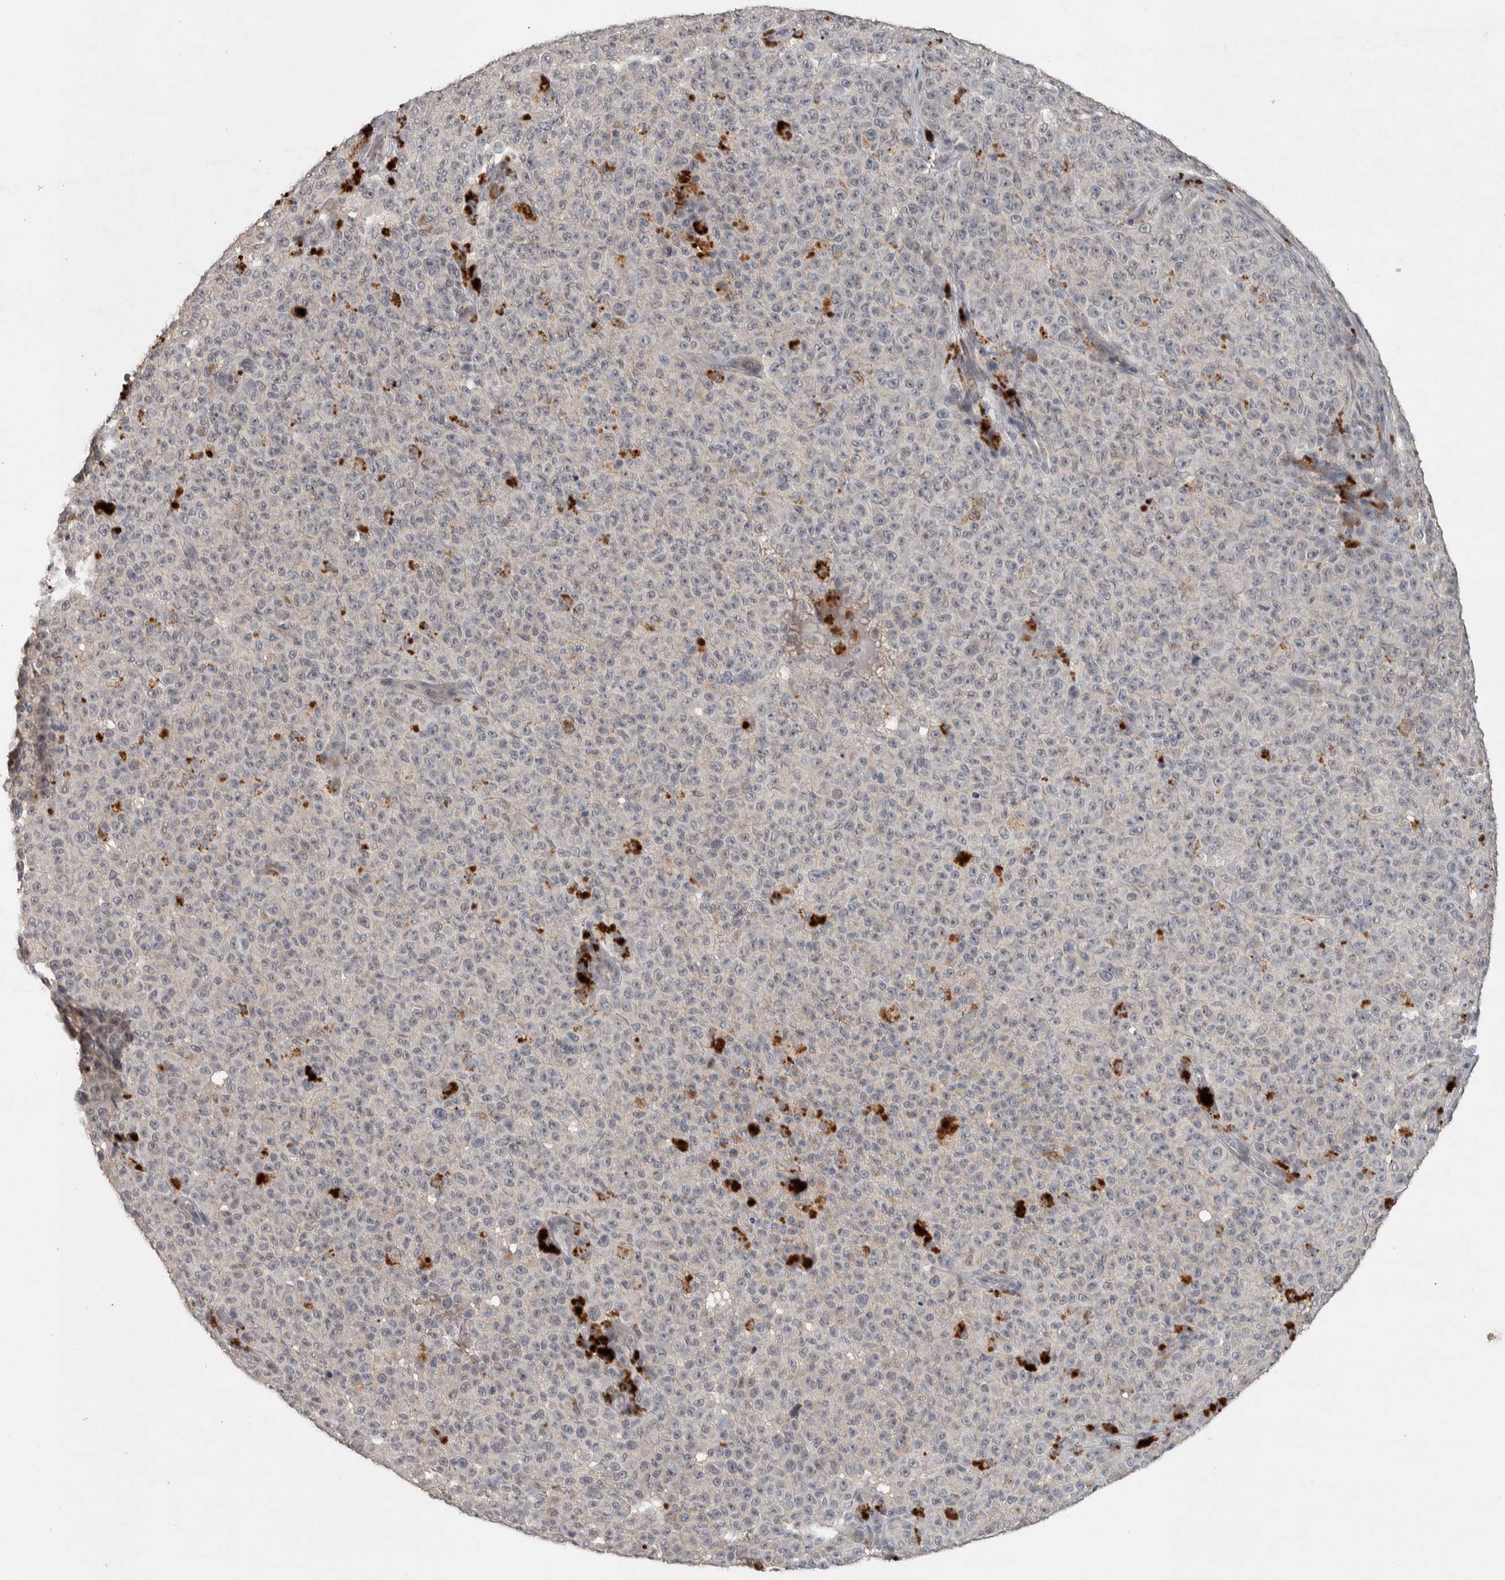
{"staining": {"intensity": "weak", "quantity": "<25%", "location": "cytoplasmic/membranous"}, "tissue": "melanoma", "cell_type": "Tumor cells", "image_type": "cancer", "snomed": [{"axis": "morphology", "description": "Malignant melanoma, NOS"}, {"axis": "topography", "description": "Skin"}], "caption": "Human malignant melanoma stained for a protein using IHC exhibits no expression in tumor cells.", "gene": "CHRM3", "patient": {"sex": "female", "age": 82}}